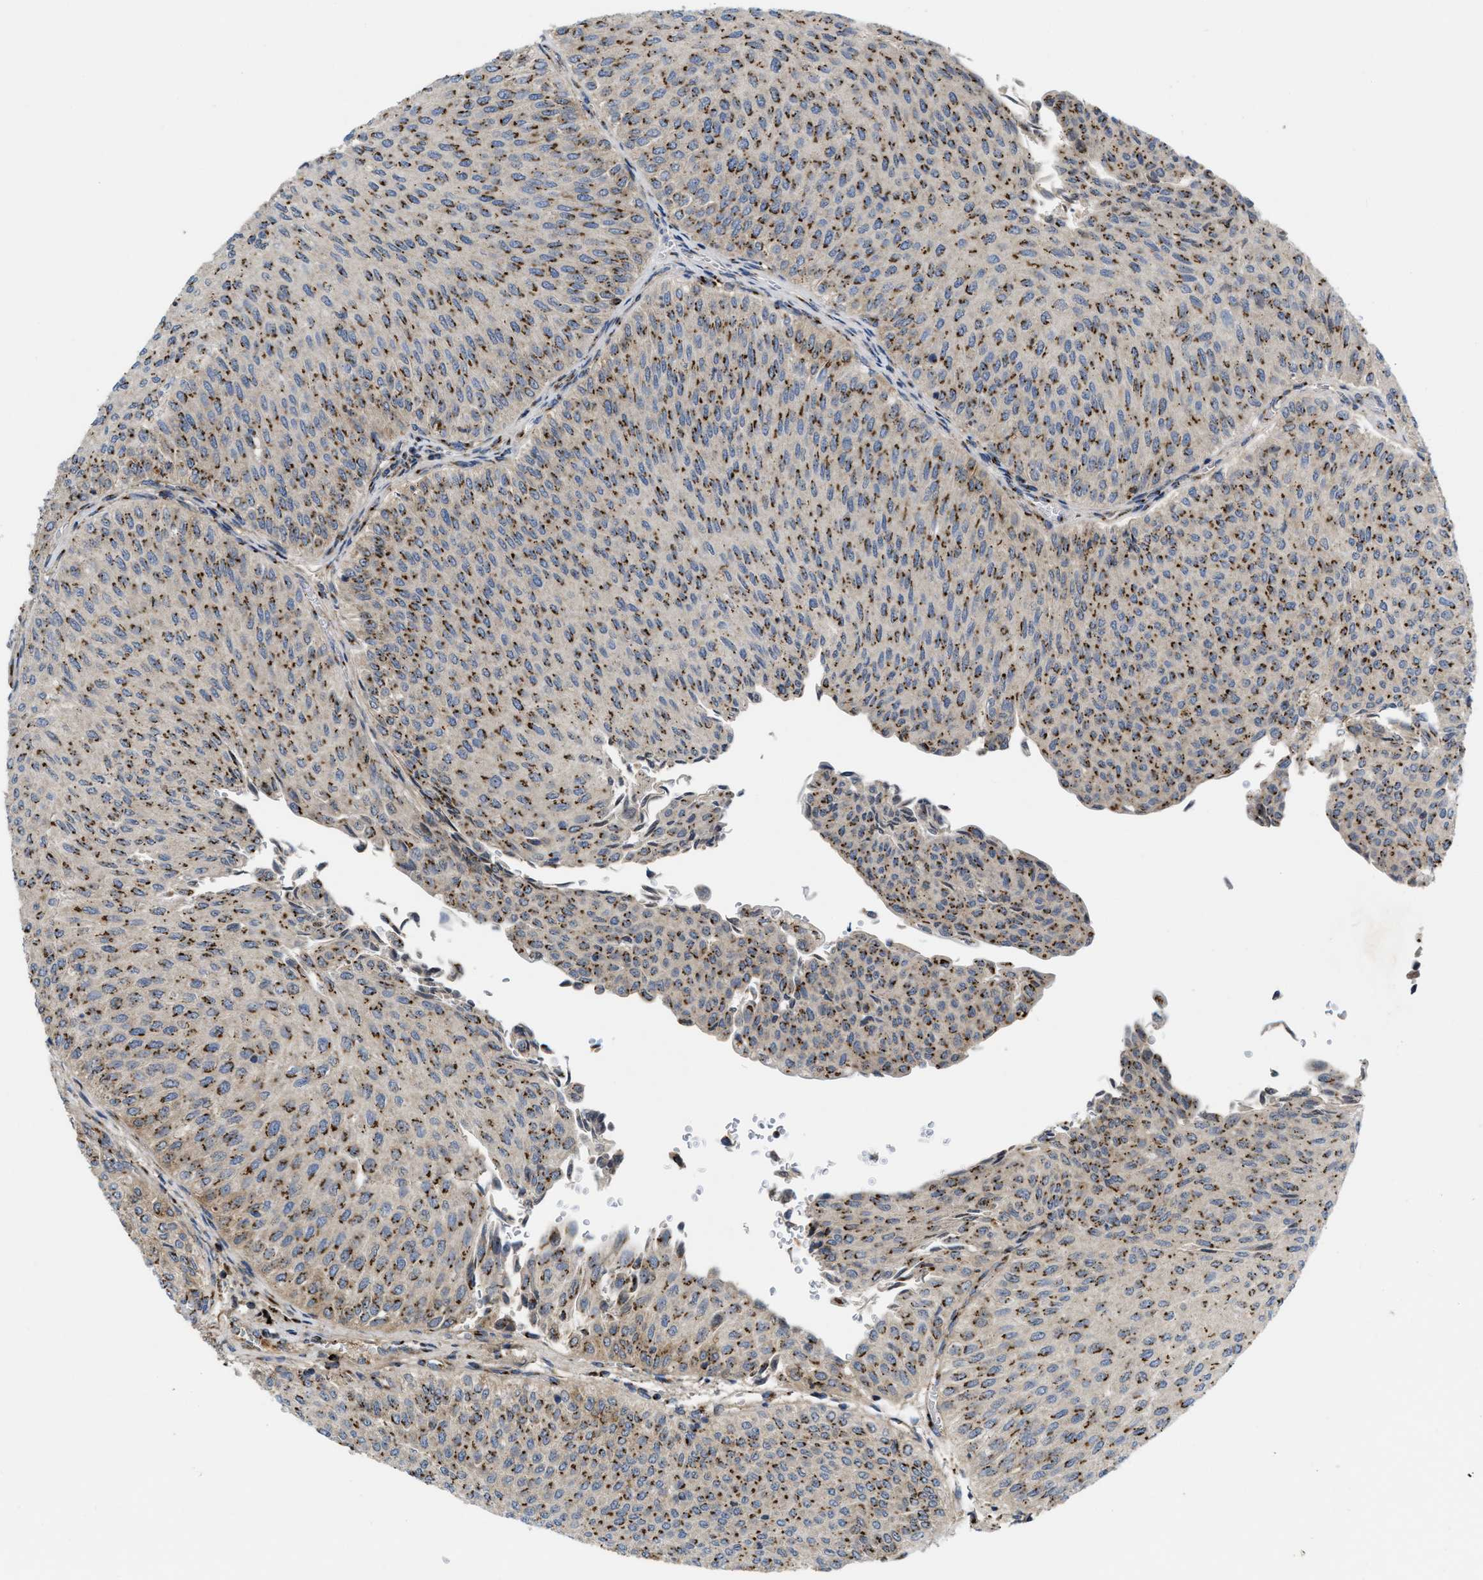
{"staining": {"intensity": "moderate", "quantity": ">75%", "location": "cytoplasmic/membranous"}, "tissue": "urothelial cancer", "cell_type": "Tumor cells", "image_type": "cancer", "snomed": [{"axis": "morphology", "description": "Urothelial carcinoma, Low grade"}, {"axis": "topography", "description": "Urinary bladder"}], "caption": "Human low-grade urothelial carcinoma stained for a protein (brown) demonstrates moderate cytoplasmic/membranous positive staining in about >75% of tumor cells.", "gene": "ZNF70", "patient": {"sex": "male", "age": 78}}